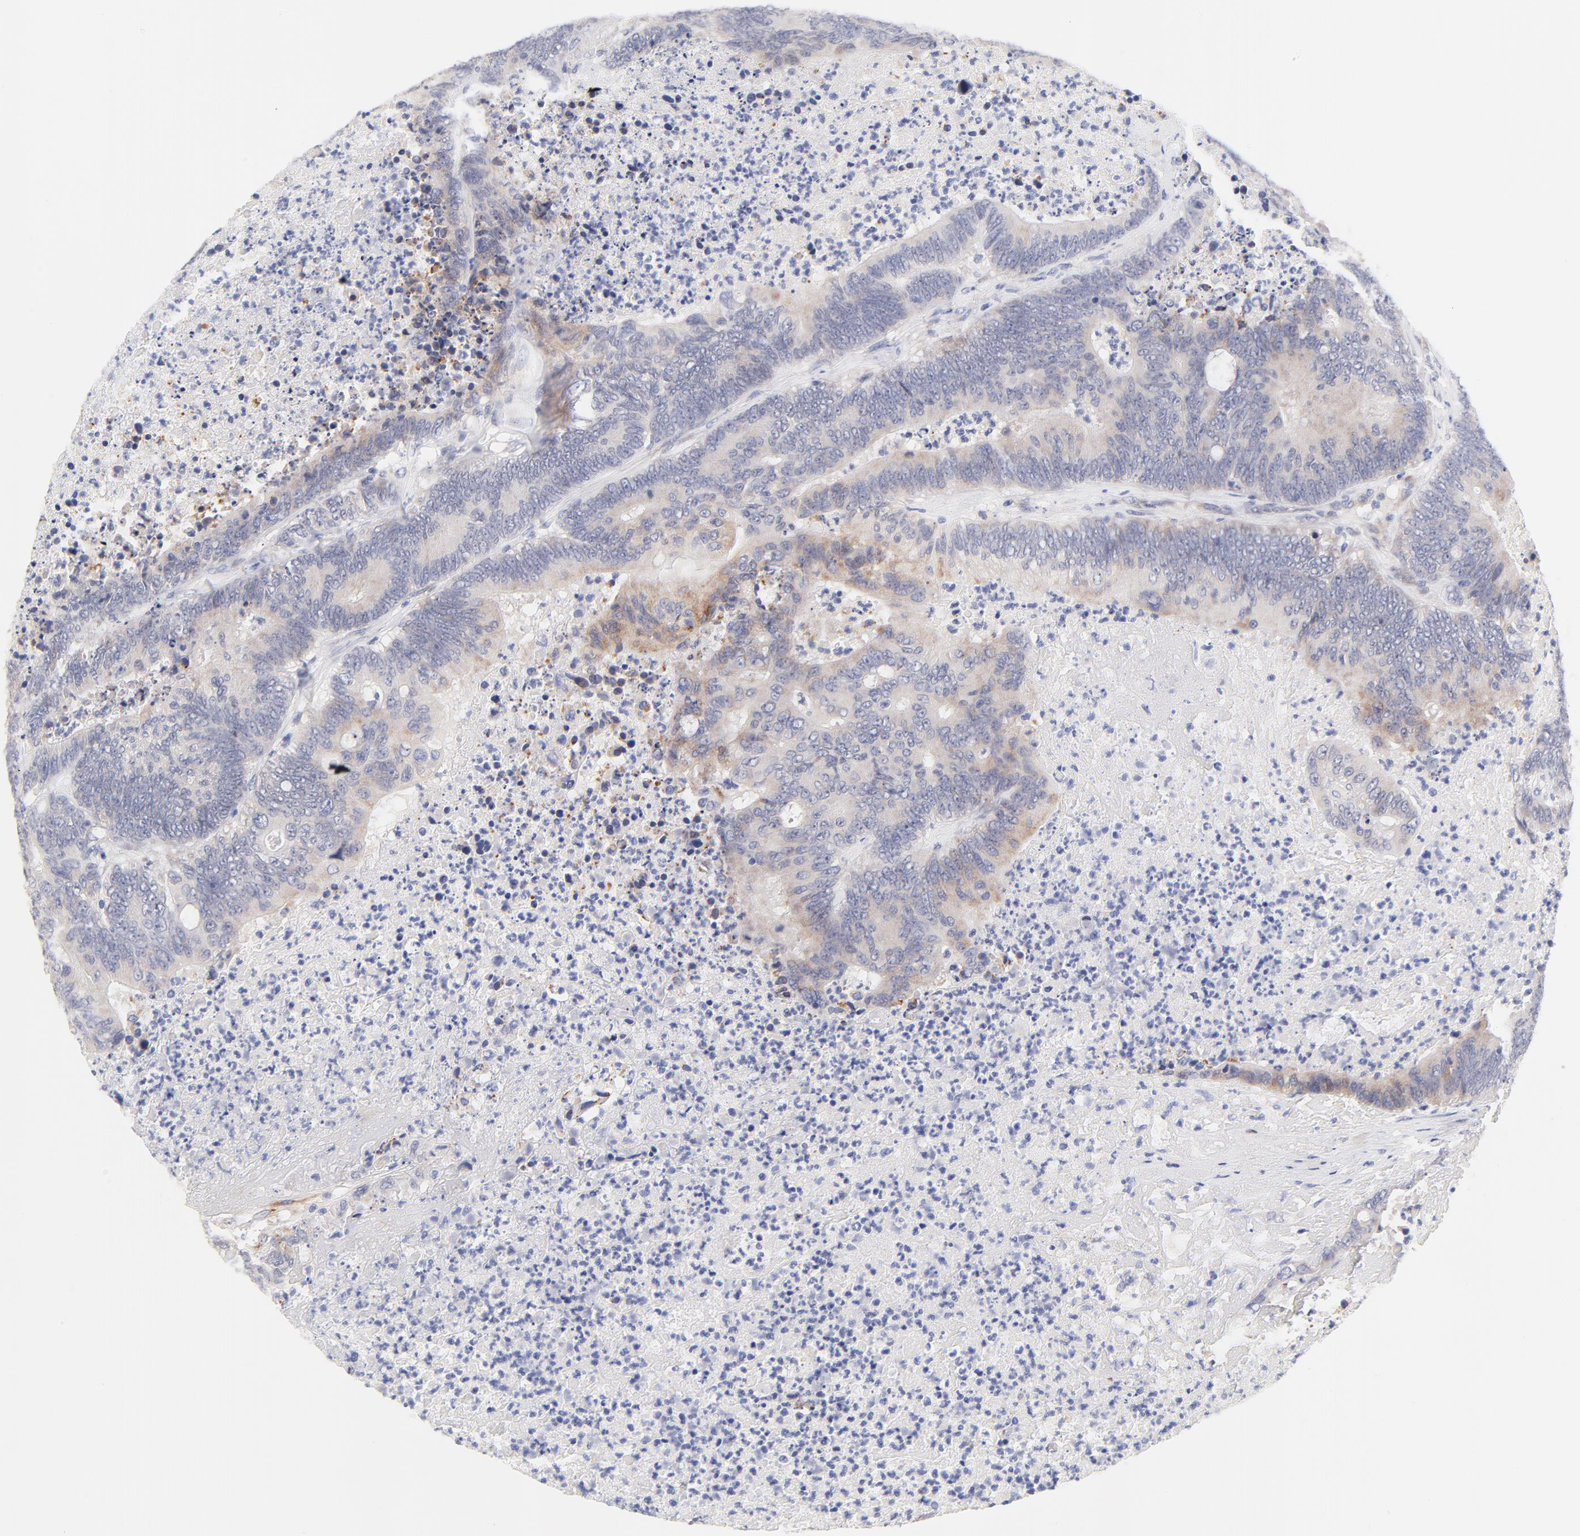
{"staining": {"intensity": "weak", "quantity": ">75%", "location": "cytoplasmic/membranous"}, "tissue": "colorectal cancer", "cell_type": "Tumor cells", "image_type": "cancer", "snomed": [{"axis": "morphology", "description": "Adenocarcinoma, NOS"}, {"axis": "topography", "description": "Colon"}], "caption": "A brown stain labels weak cytoplasmic/membranous staining of a protein in colorectal cancer (adenocarcinoma) tumor cells. The staining was performed using DAB (3,3'-diaminobenzidine), with brown indicating positive protein expression. Nuclei are stained blue with hematoxylin.", "gene": "AFF2", "patient": {"sex": "male", "age": 65}}